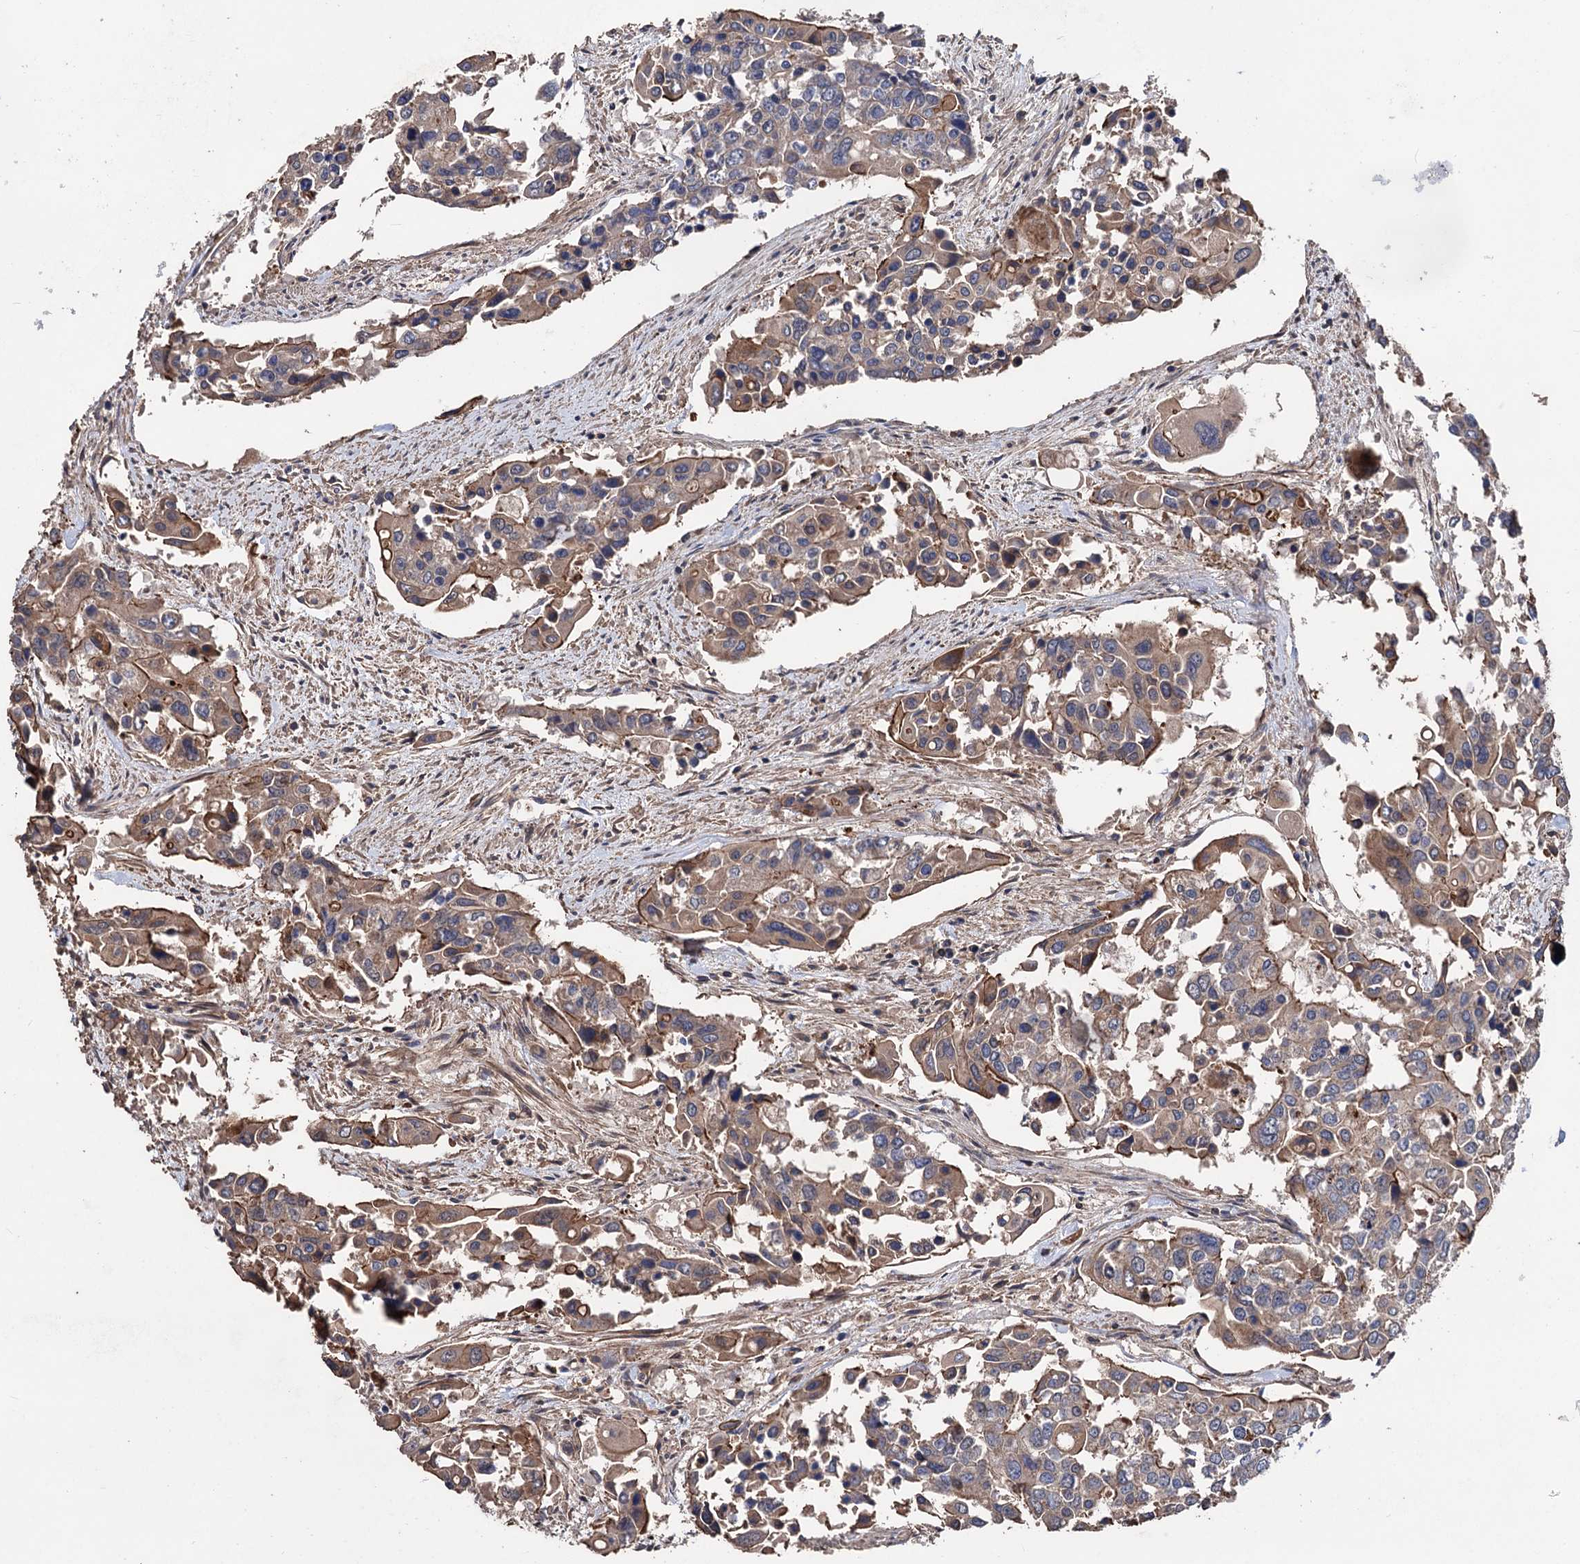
{"staining": {"intensity": "moderate", "quantity": "25%-75%", "location": "cytoplasmic/membranous"}, "tissue": "colorectal cancer", "cell_type": "Tumor cells", "image_type": "cancer", "snomed": [{"axis": "morphology", "description": "Adenocarcinoma, NOS"}, {"axis": "topography", "description": "Colon"}], "caption": "Immunohistochemical staining of colorectal adenocarcinoma displays medium levels of moderate cytoplasmic/membranous positivity in about 25%-75% of tumor cells. (Brightfield microscopy of DAB IHC at high magnification).", "gene": "STING1", "patient": {"sex": "male", "age": 77}}